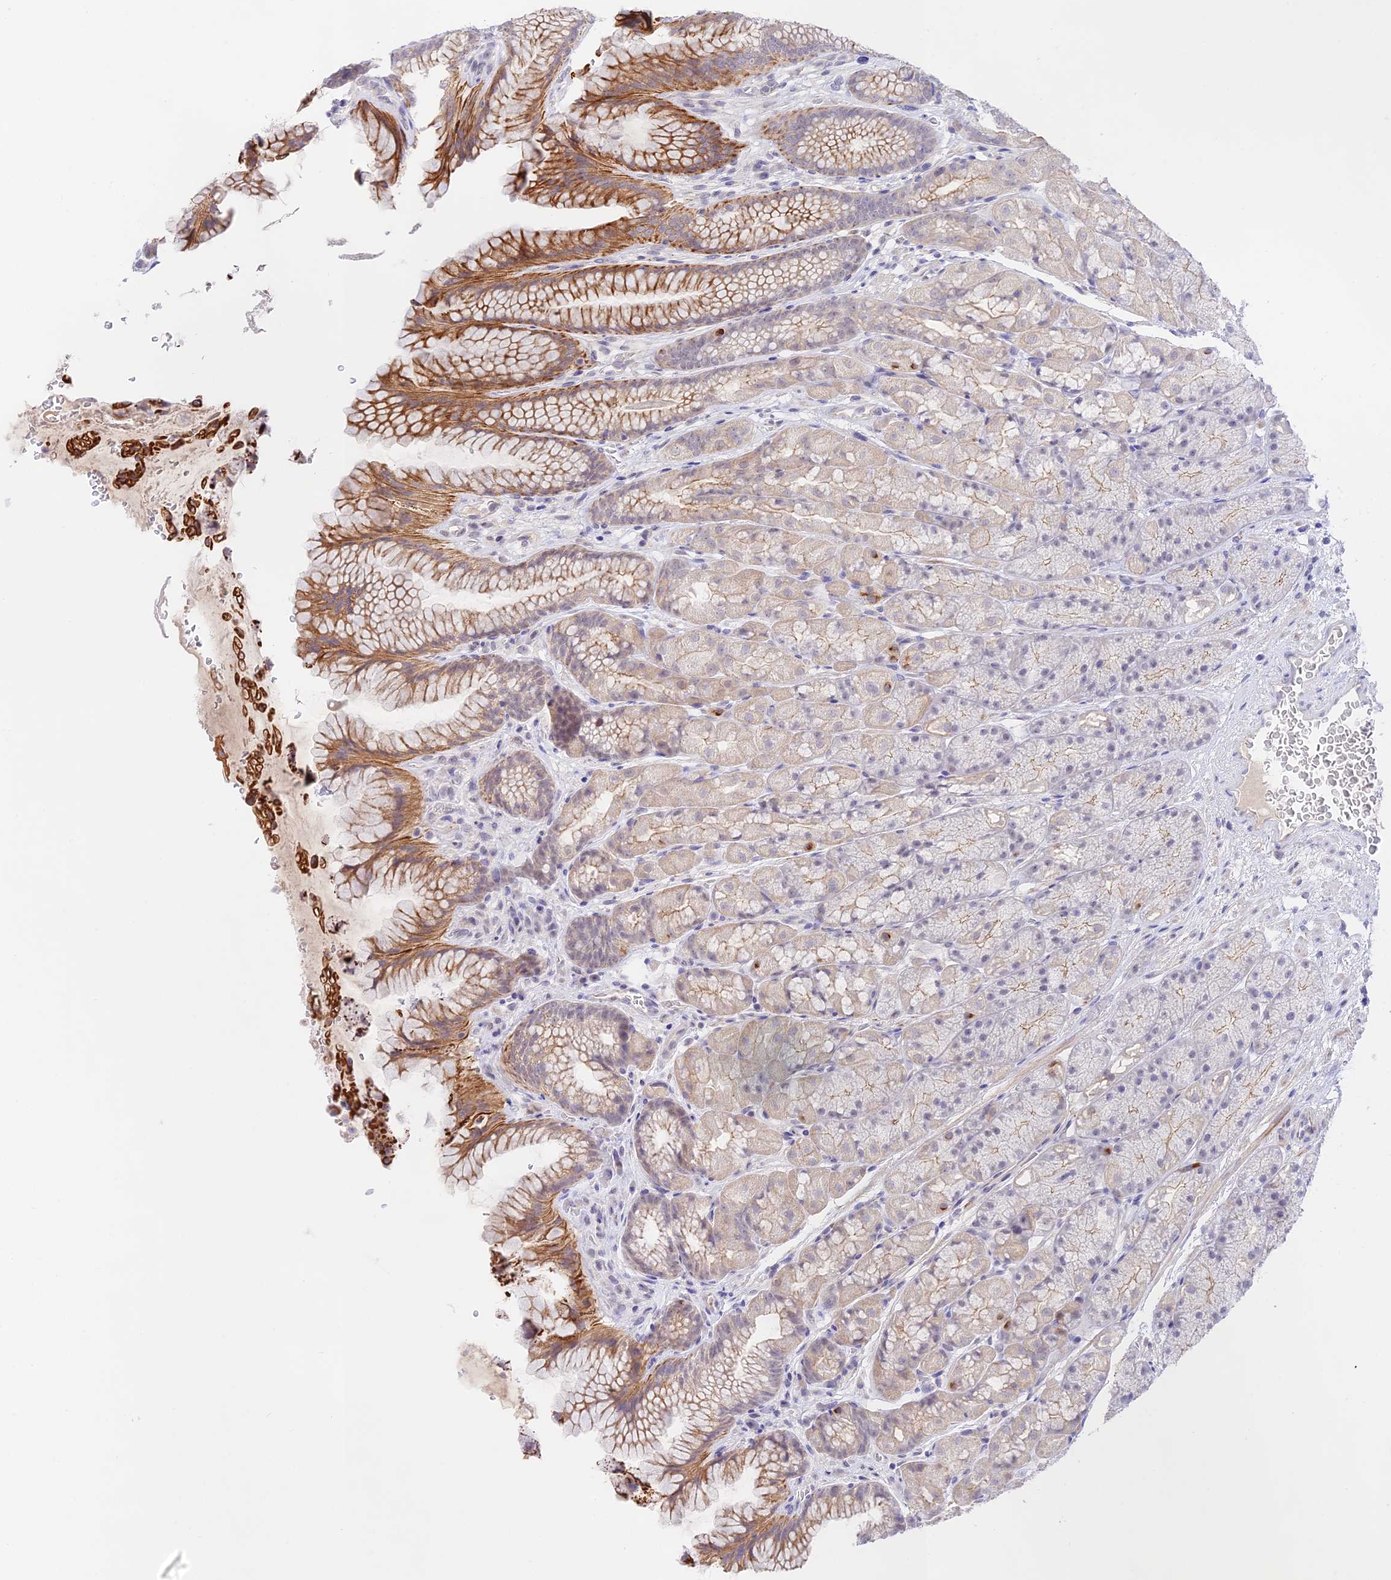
{"staining": {"intensity": "moderate", "quantity": "25%-75%", "location": "cytoplasmic/membranous"}, "tissue": "stomach", "cell_type": "Glandular cells", "image_type": "normal", "snomed": [{"axis": "morphology", "description": "Normal tissue, NOS"}, {"axis": "topography", "description": "Stomach"}], "caption": "Immunohistochemistry of benign human stomach displays medium levels of moderate cytoplasmic/membranous staining in about 25%-75% of glandular cells.", "gene": "CAMSAP3", "patient": {"sex": "male", "age": 63}}